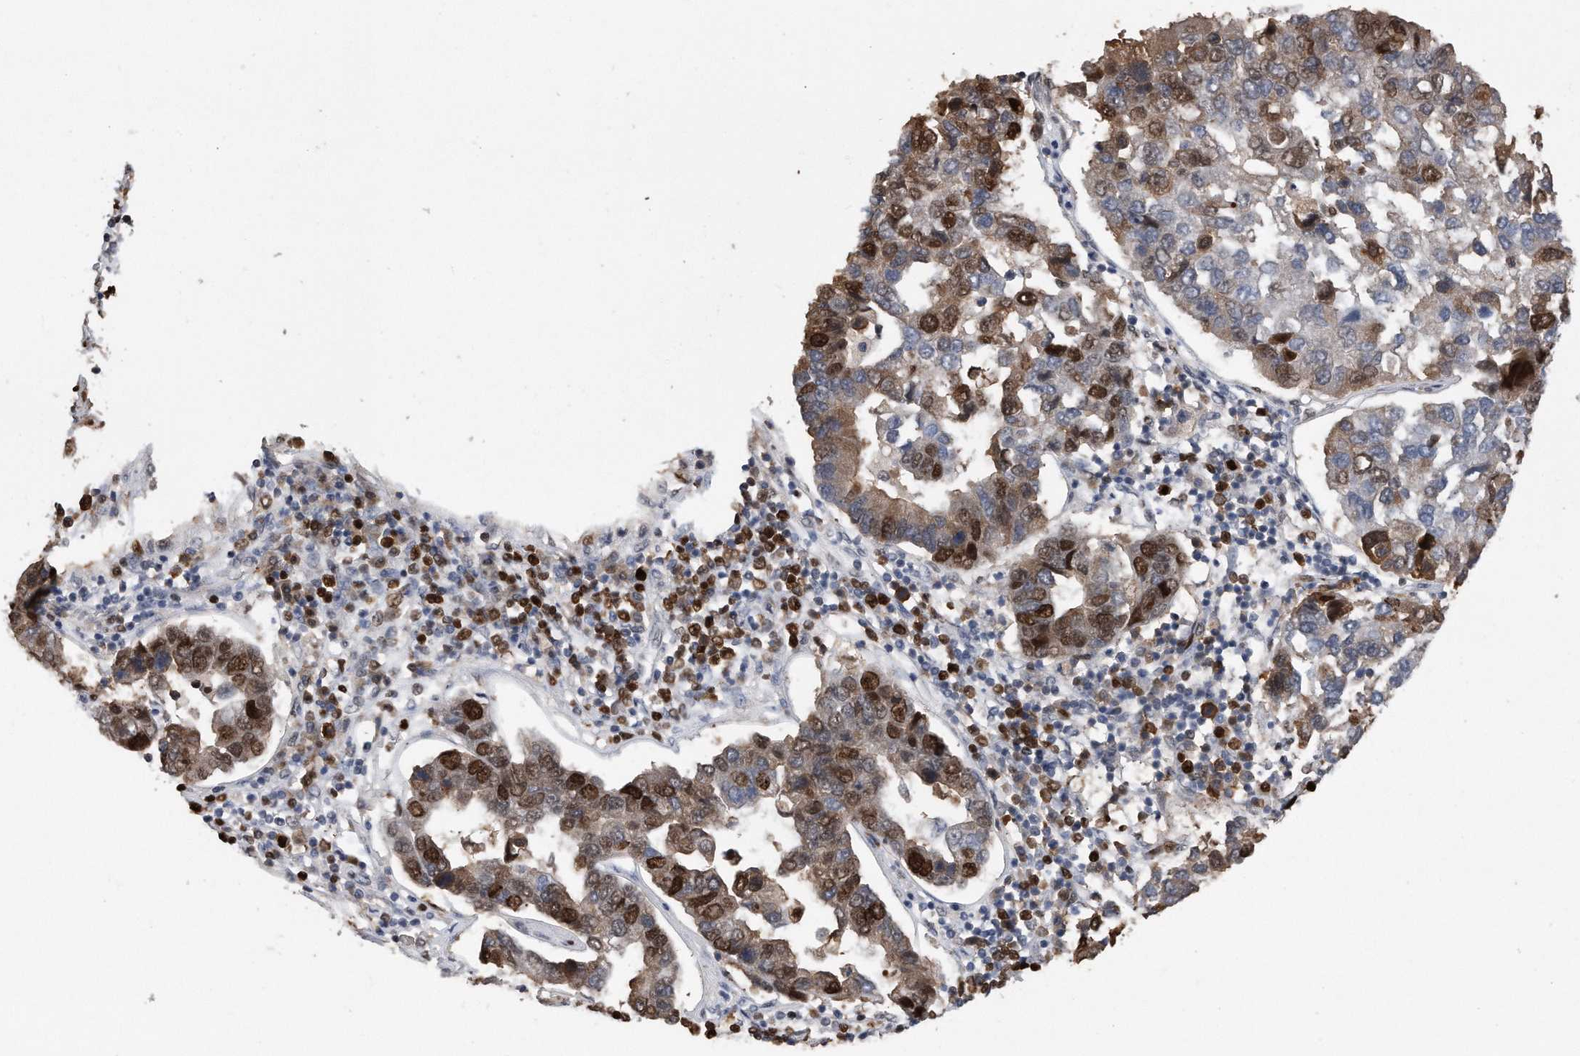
{"staining": {"intensity": "moderate", "quantity": "25%-75%", "location": "nuclear"}, "tissue": "pancreatic cancer", "cell_type": "Tumor cells", "image_type": "cancer", "snomed": [{"axis": "morphology", "description": "Adenocarcinoma, NOS"}, {"axis": "topography", "description": "Pancreas"}], "caption": "Approximately 25%-75% of tumor cells in adenocarcinoma (pancreatic) exhibit moderate nuclear protein expression as visualized by brown immunohistochemical staining.", "gene": "PCNA", "patient": {"sex": "female", "age": 61}}